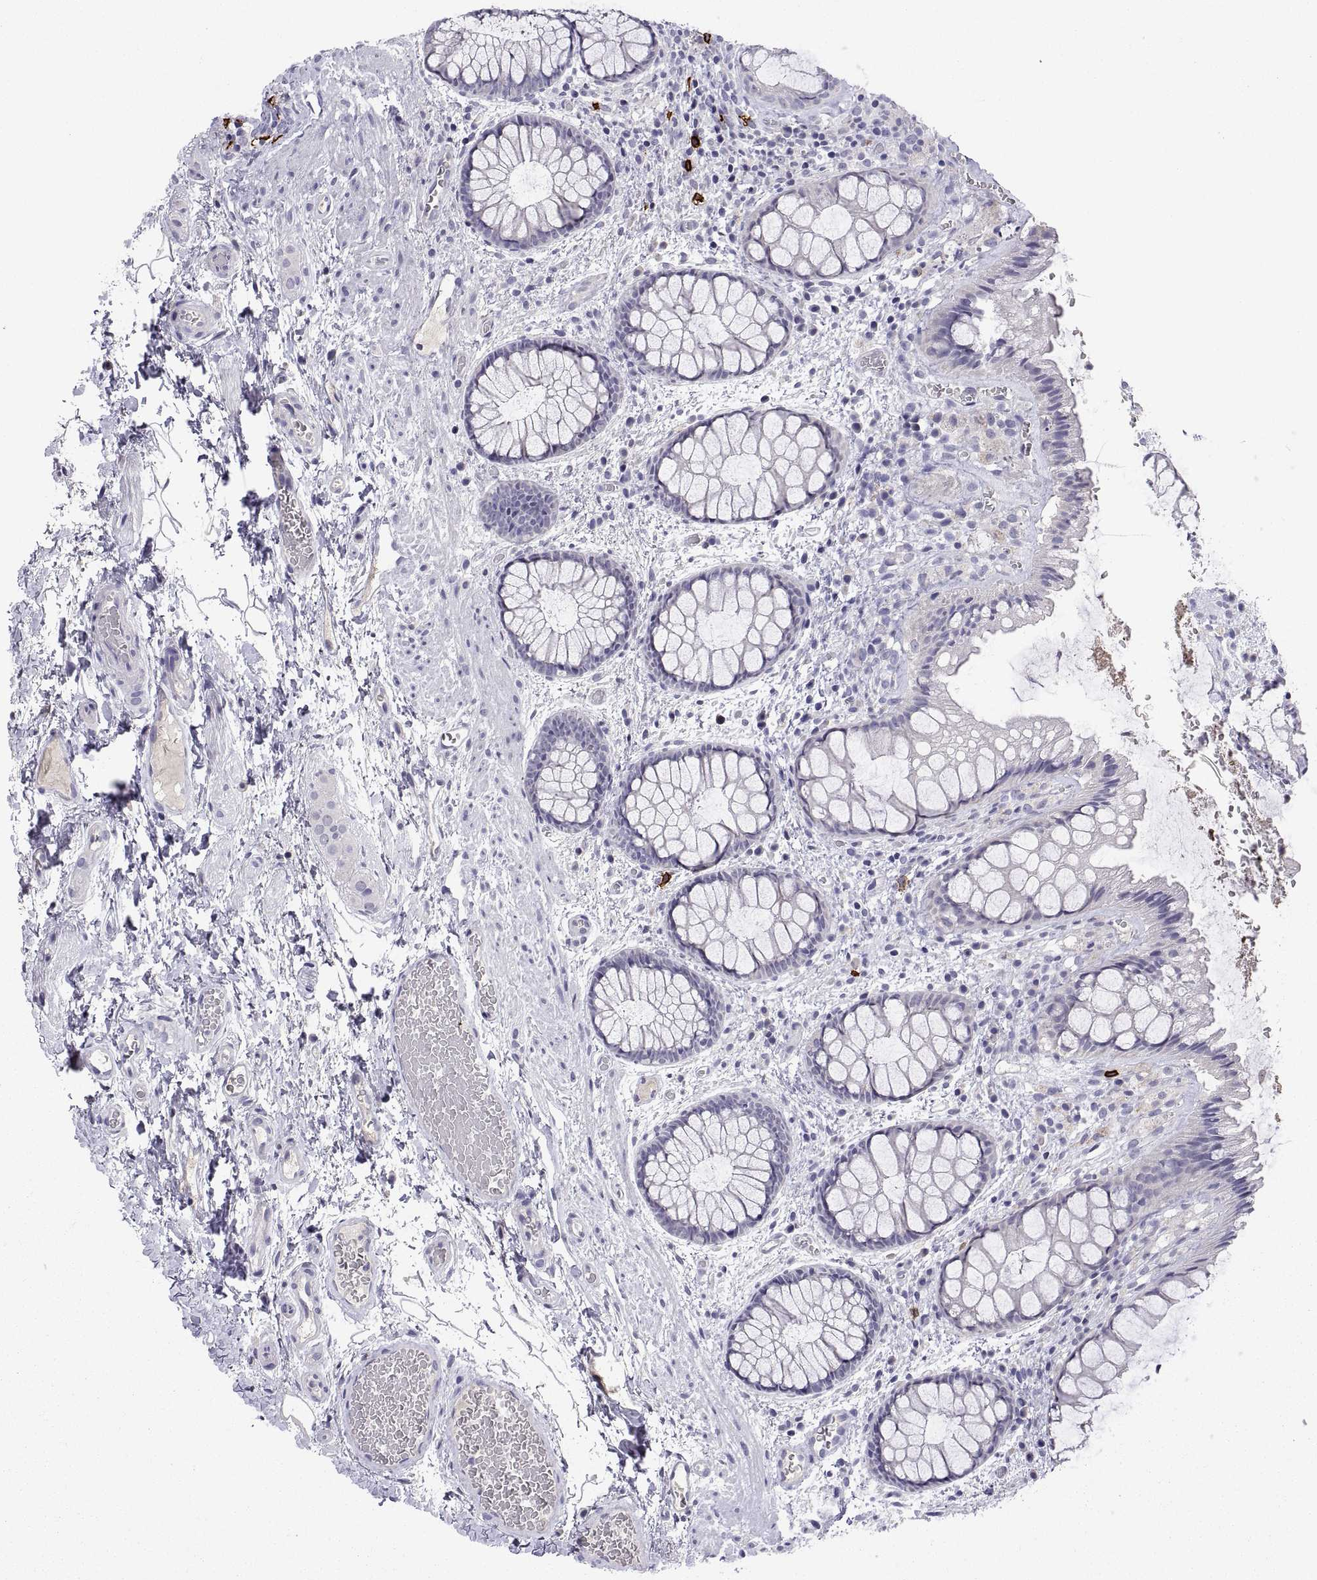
{"staining": {"intensity": "negative", "quantity": "none", "location": "none"}, "tissue": "rectum", "cell_type": "Glandular cells", "image_type": "normal", "snomed": [{"axis": "morphology", "description": "Normal tissue, NOS"}, {"axis": "topography", "description": "Rectum"}], "caption": "DAB immunohistochemical staining of benign human rectum shows no significant positivity in glandular cells.", "gene": "MS4A1", "patient": {"sex": "female", "age": 62}}